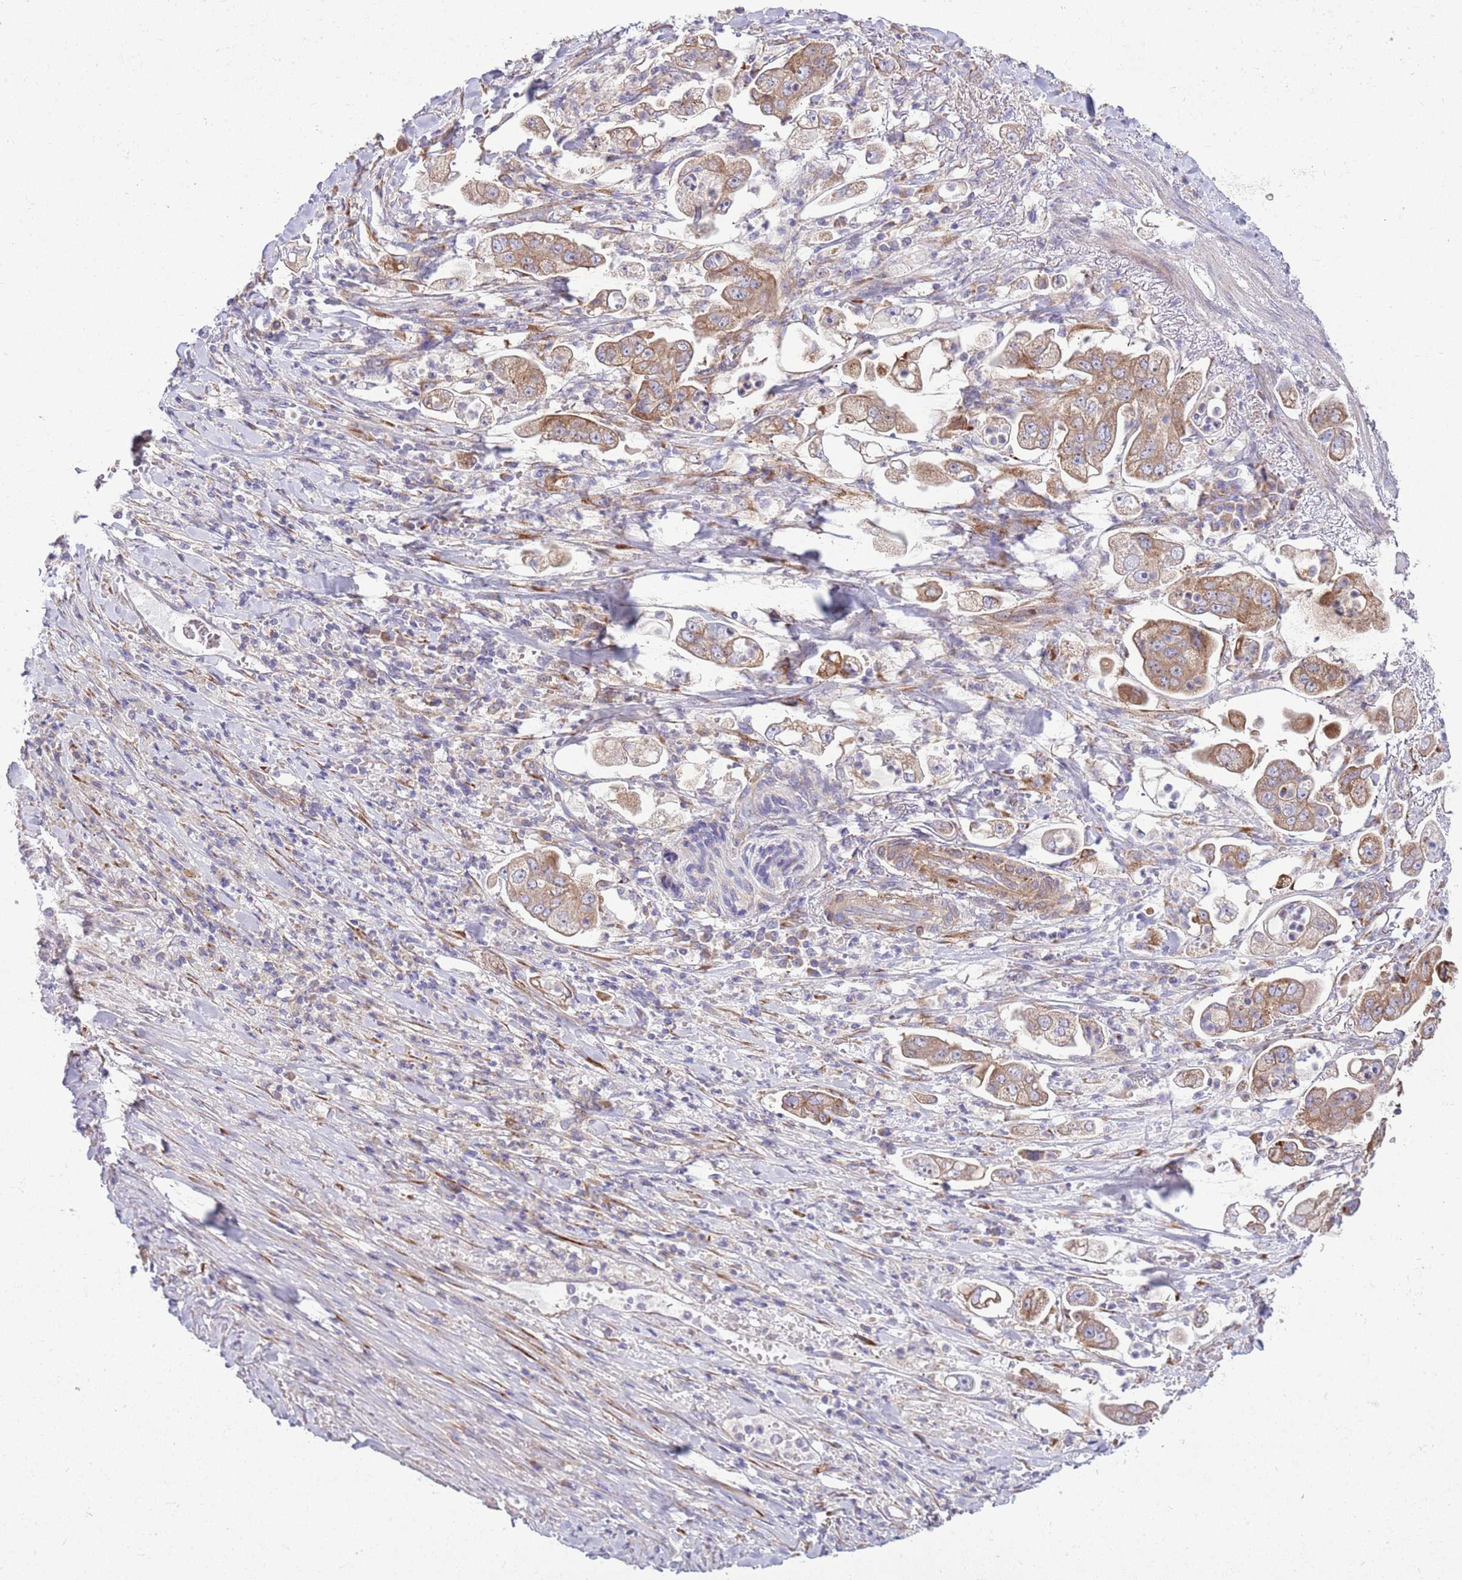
{"staining": {"intensity": "moderate", "quantity": ">75%", "location": "cytoplasmic/membranous"}, "tissue": "stomach cancer", "cell_type": "Tumor cells", "image_type": "cancer", "snomed": [{"axis": "morphology", "description": "Adenocarcinoma, NOS"}, {"axis": "topography", "description": "Stomach"}], "caption": "Immunohistochemistry image of neoplastic tissue: stomach adenocarcinoma stained using IHC shows medium levels of moderate protein expression localized specifically in the cytoplasmic/membranous of tumor cells, appearing as a cytoplasmic/membranous brown color.", "gene": "TOMM5", "patient": {"sex": "male", "age": 62}}